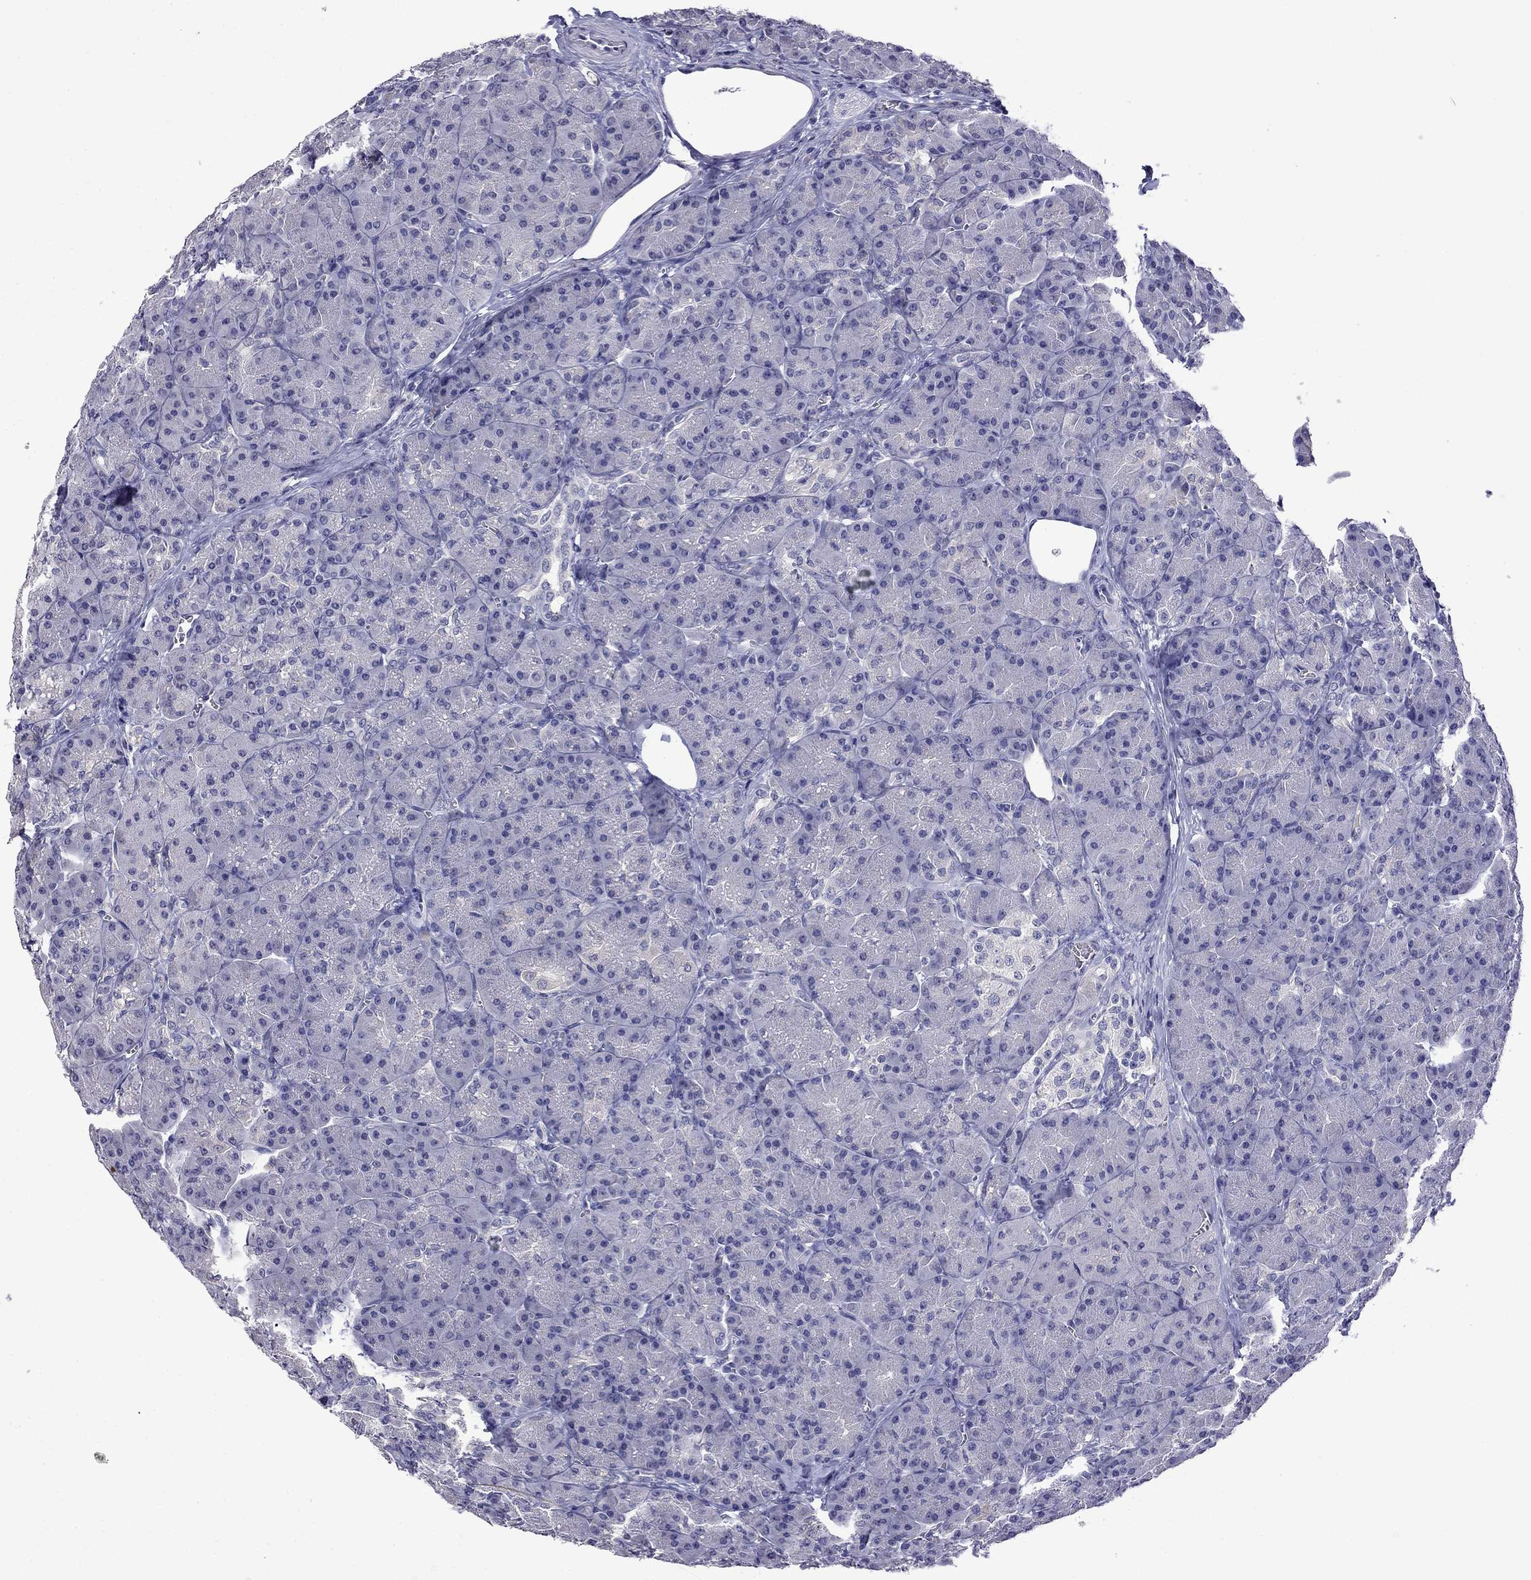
{"staining": {"intensity": "negative", "quantity": "none", "location": "none"}, "tissue": "pancreas", "cell_type": "Exocrine glandular cells", "image_type": "normal", "snomed": [{"axis": "morphology", "description": "Normal tissue, NOS"}, {"axis": "topography", "description": "Pancreas"}], "caption": "IHC histopathology image of normal pancreas: pancreas stained with DAB exhibits no significant protein staining in exocrine glandular cells.", "gene": "STAR", "patient": {"sex": "male", "age": 57}}